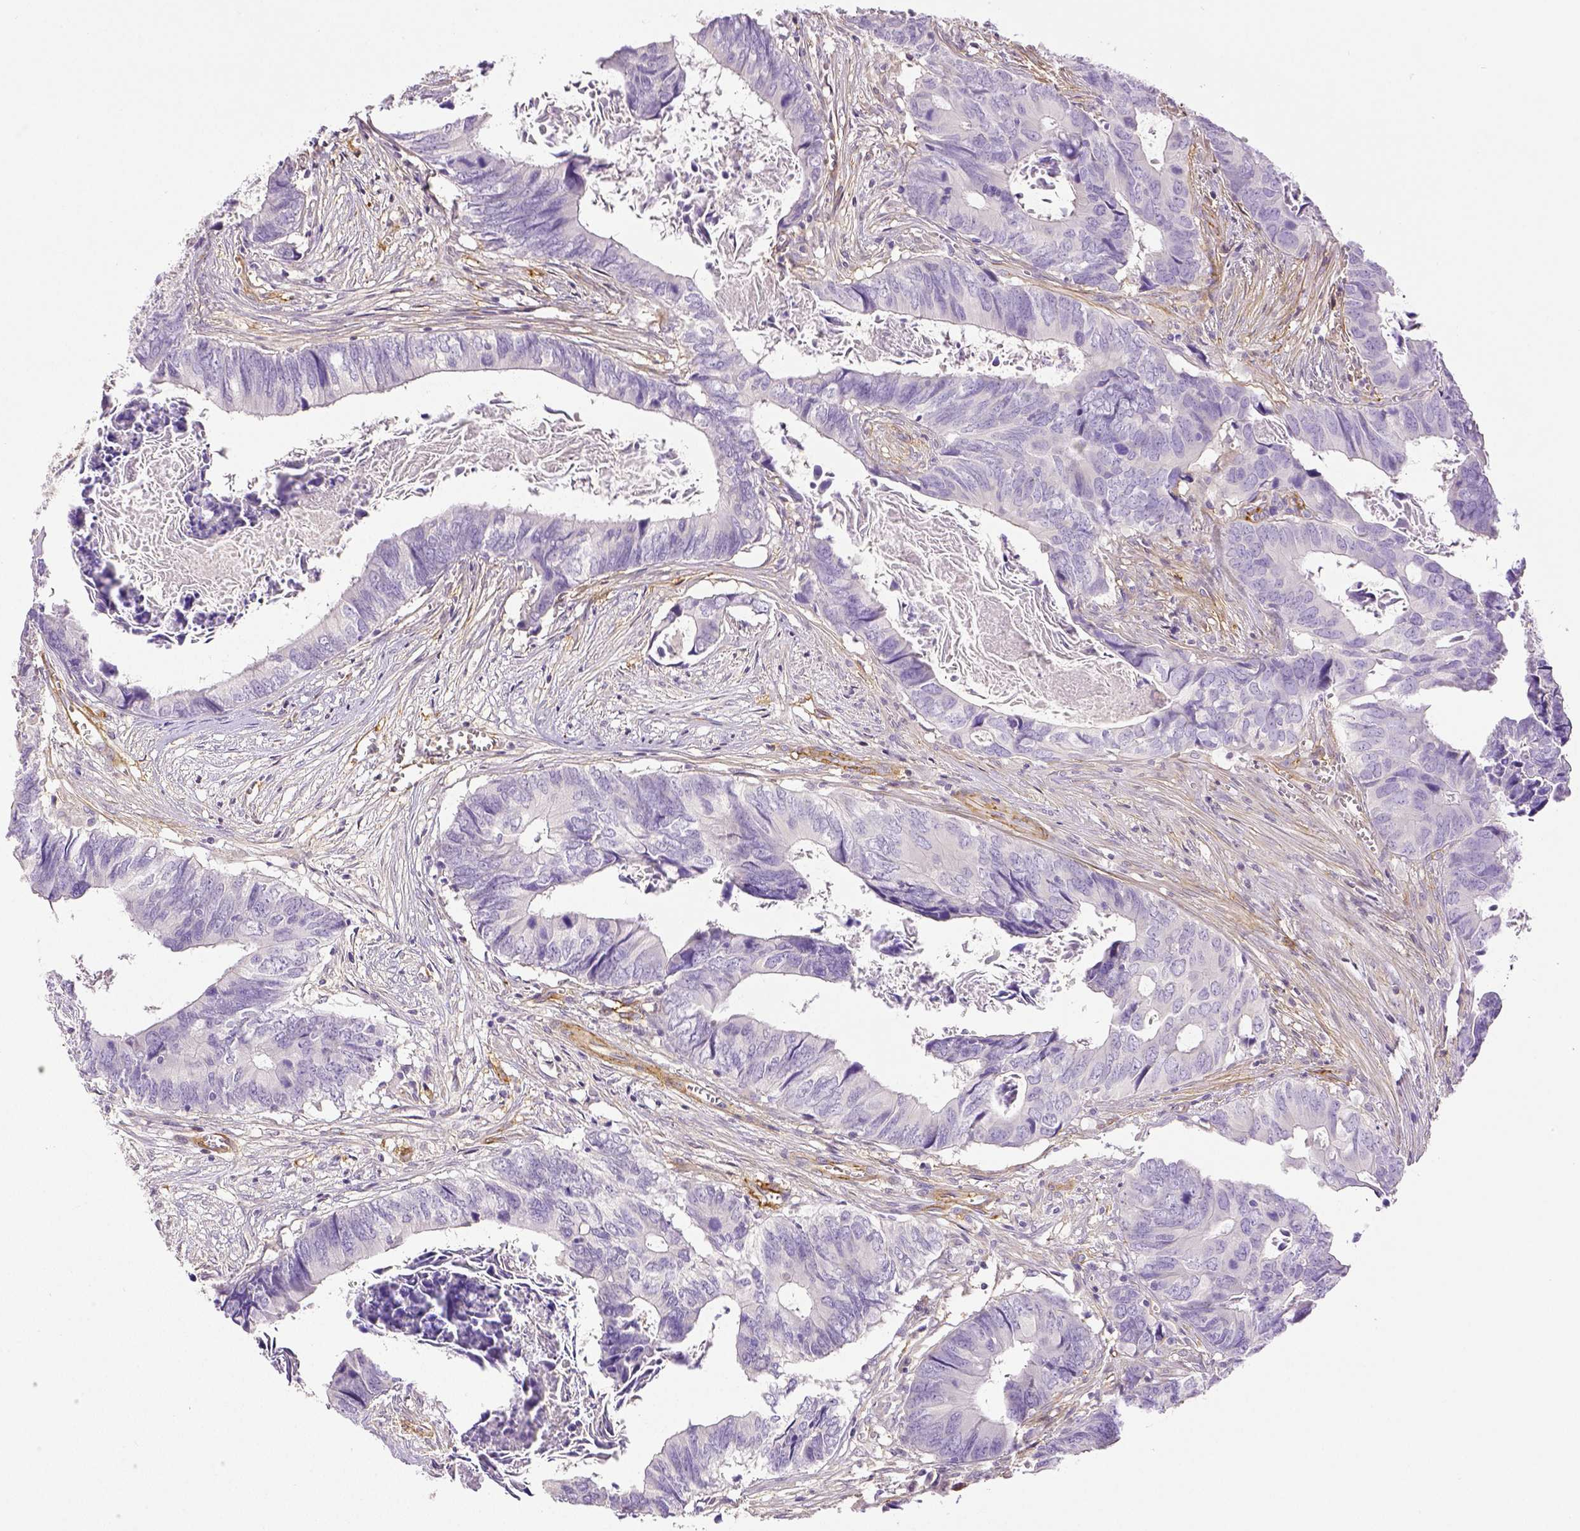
{"staining": {"intensity": "negative", "quantity": "none", "location": "none"}, "tissue": "colorectal cancer", "cell_type": "Tumor cells", "image_type": "cancer", "snomed": [{"axis": "morphology", "description": "Adenocarcinoma, NOS"}, {"axis": "topography", "description": "Colon"}], "caption": "Immunohistochemical staining of human colorectal cancer demonstrates no significant positivity in tumor cells.", "gene": "THY1", "patient": {"sex": "female", "age": 82}}